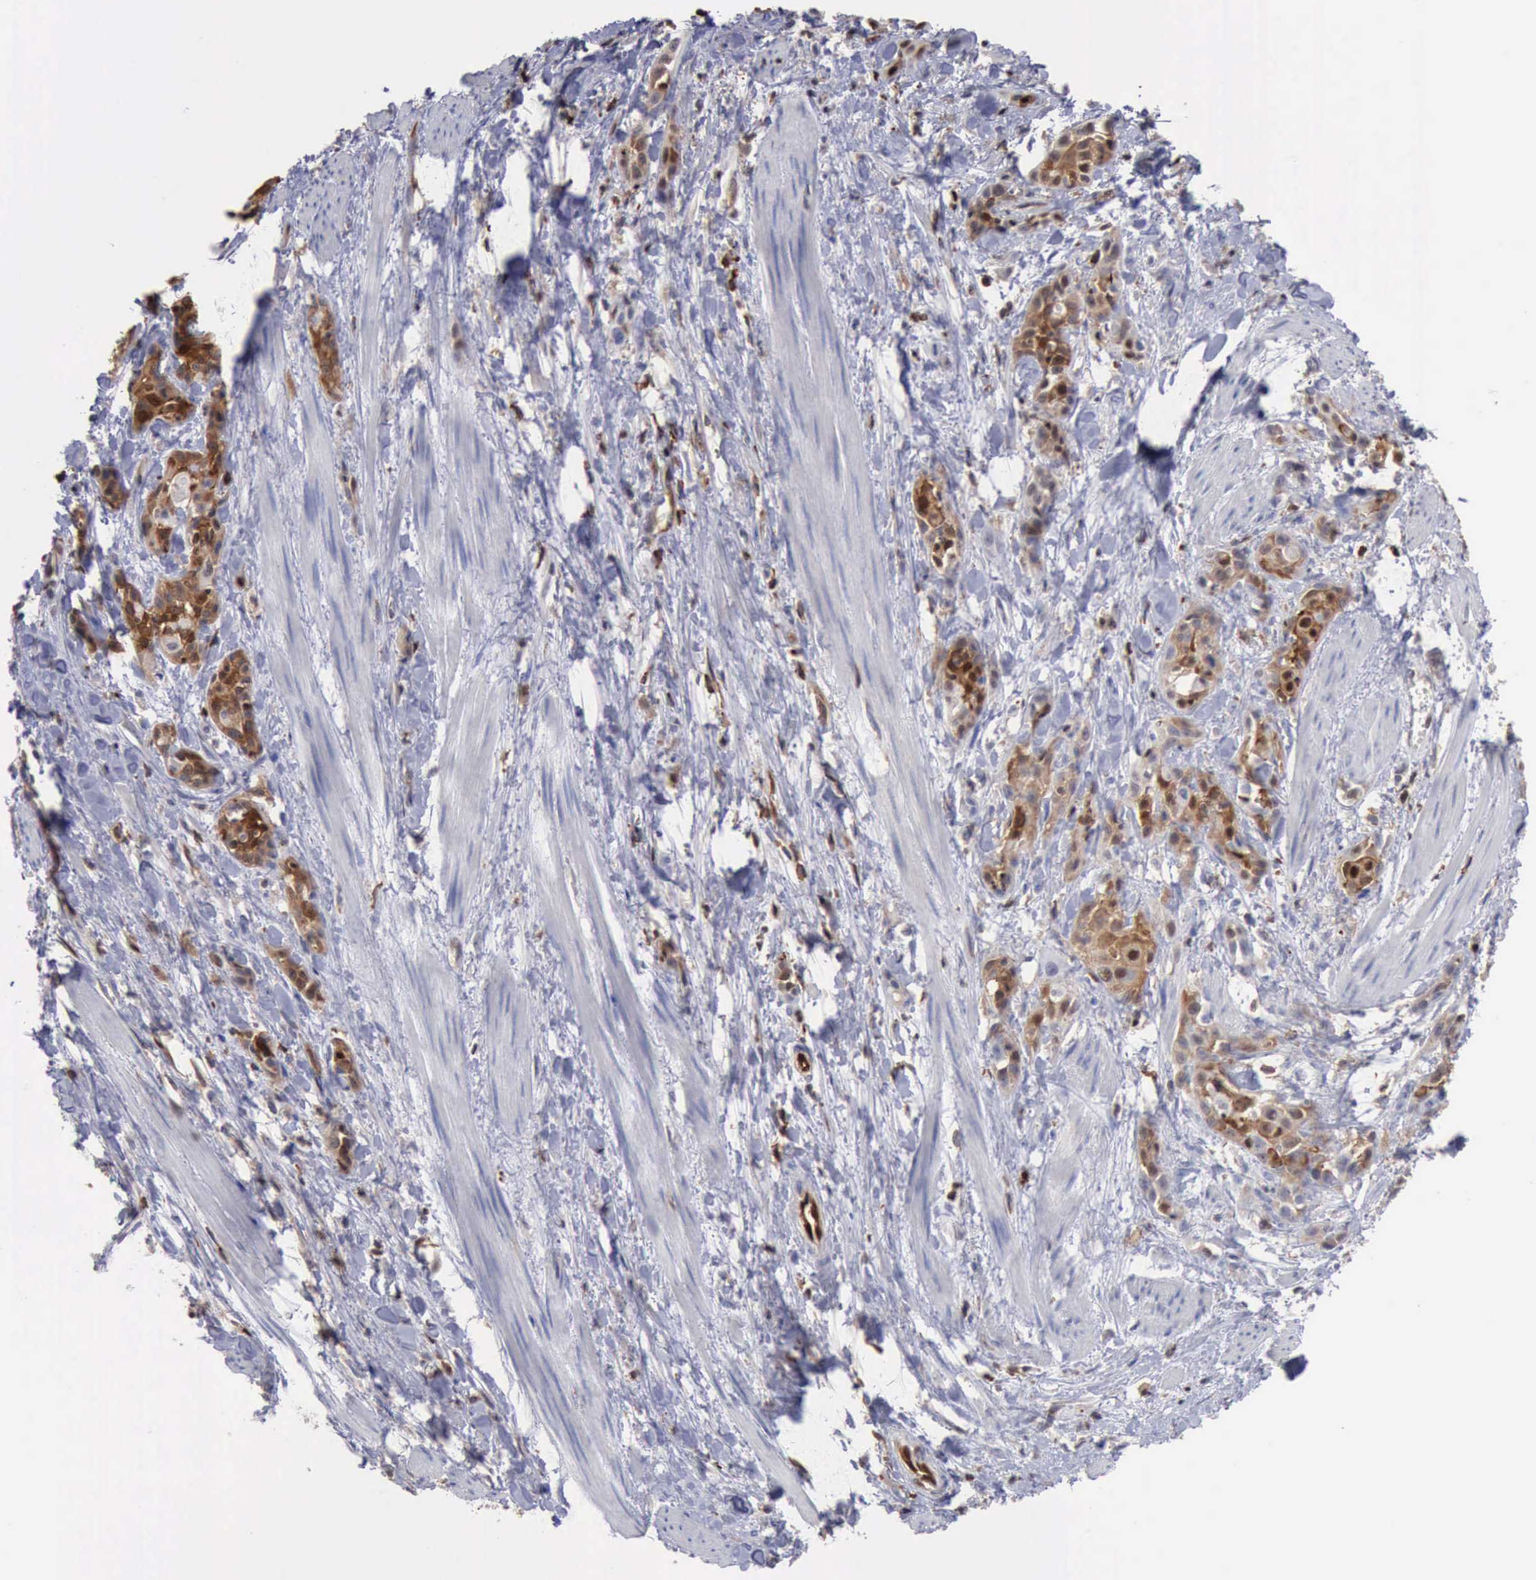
{"staining": {"intensity": "moderate", "quantity": "25%-75%", "location": "cytoplasmic/membranous"}, "tissue": "skin cancer", "cell_type": "Tumor cells", "image_type": "cancer", "snomed": [{"axis": "morphology", "description": "Squamous cell carcinoma, NOS"}, {"axis": "topography", "description": "Skin"}, {"axis": "topography", "description": "Anal"}], "caption": "DAB immunohistochemical staining of human skin cancer reveals moderate cytoplasmic/membranous protein positivity in about 25%-75% of tumor cells.", "gene": "PDCD4", "patient": {"sex": "male", "age": 64}}